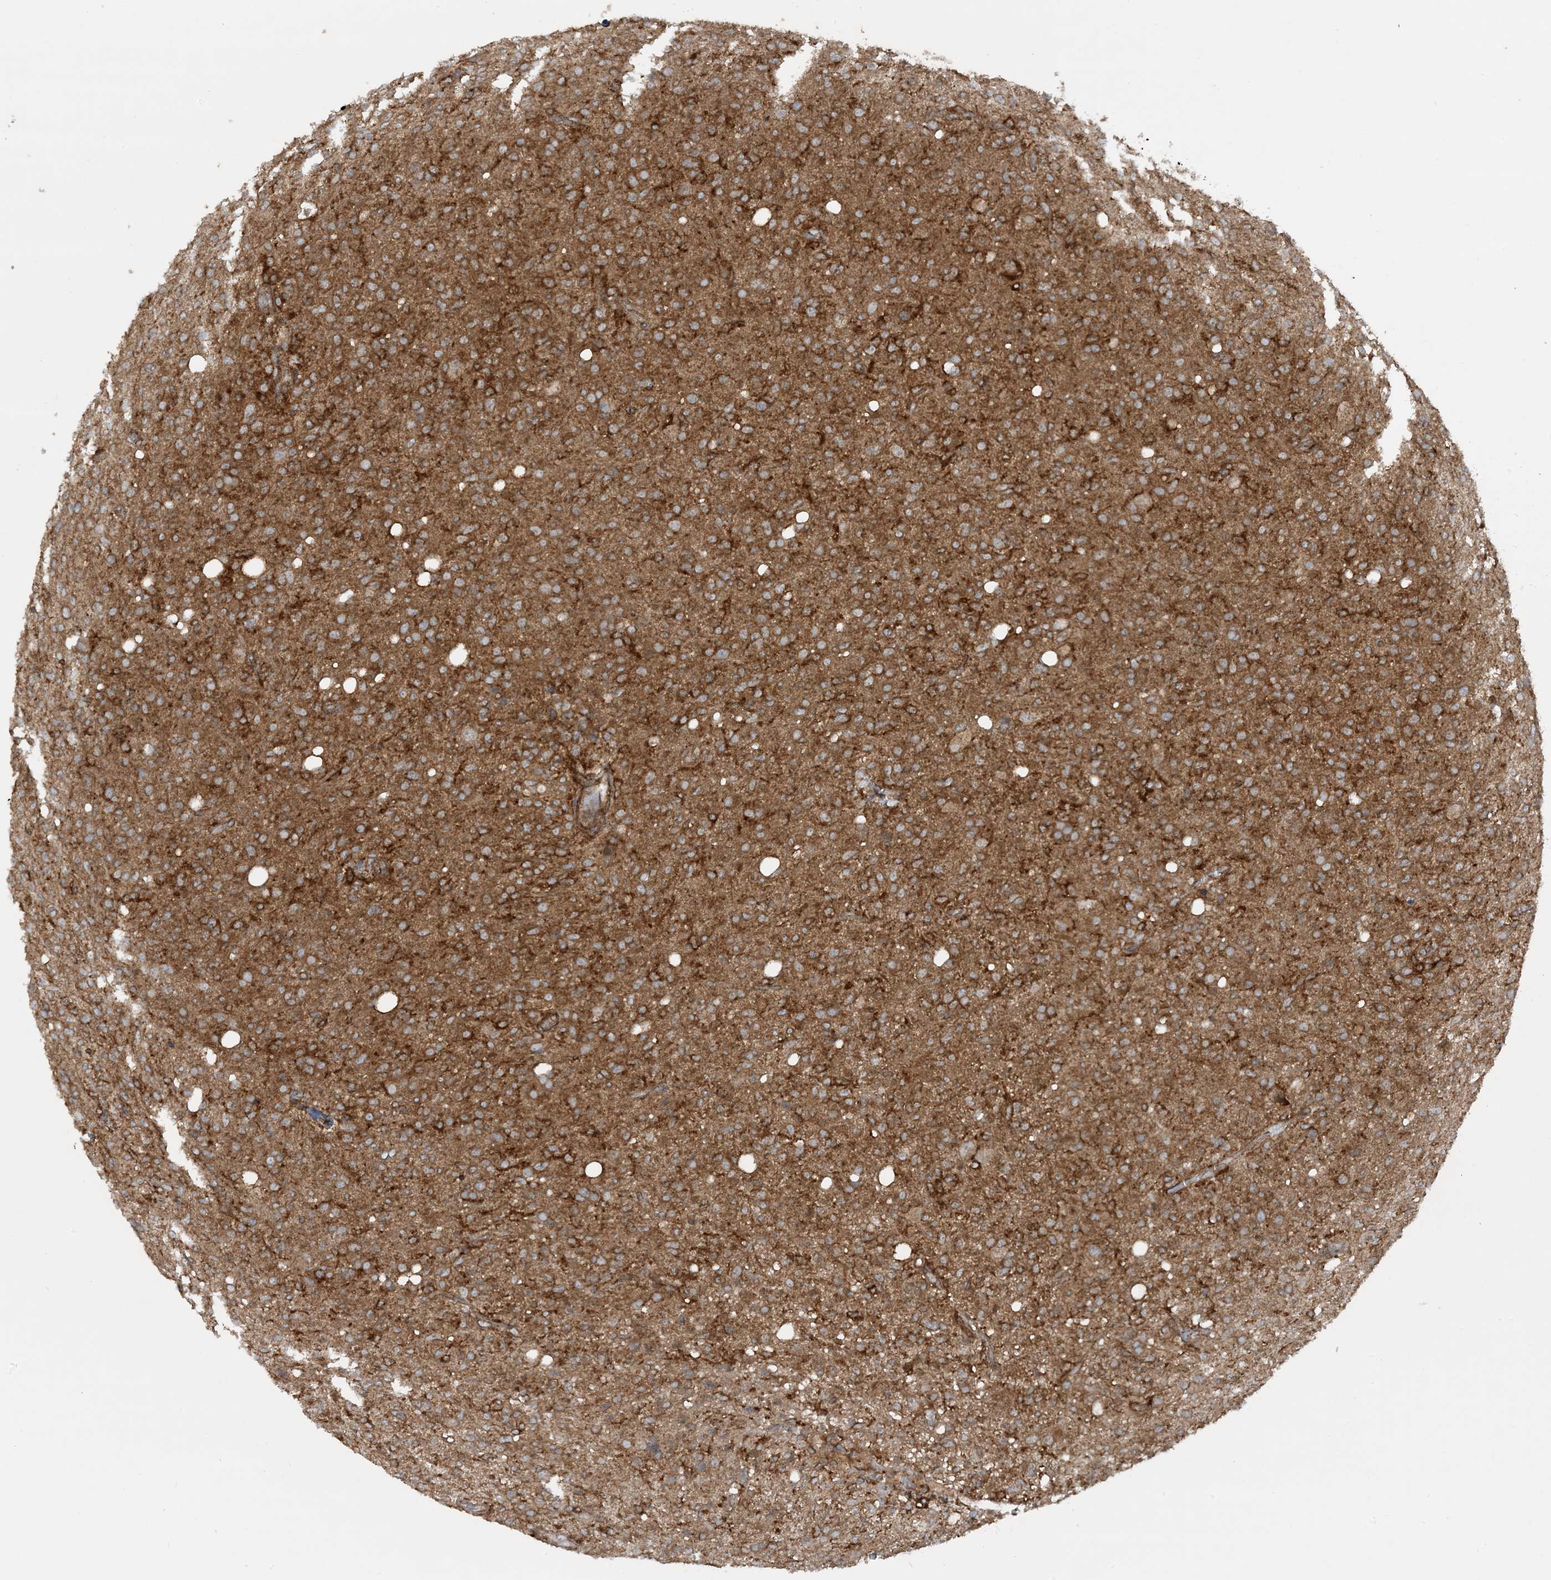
{"staining": {"intensity": "moderate", "quantity": ">75%", "location": "cytoplasmic/membranous"}, "tissue": "glioma", "cell_type": "Tumor cells", "image_type": "cancer", "snomed": [{"axis": "morphology", "description": "Glioma, malignant, High grade"}, {"axis": "topography", "description": "Brain"}], "caption": "Protein expression by immunohistochemistry displays moderate cytoplasmic/membranous staining in about >75% of tumor cells in glioma. (Brightfield microscopy of DAB IHC at high magnification).", "gene": "STAM2", "patient": {"sex": "female", "age": 57}}